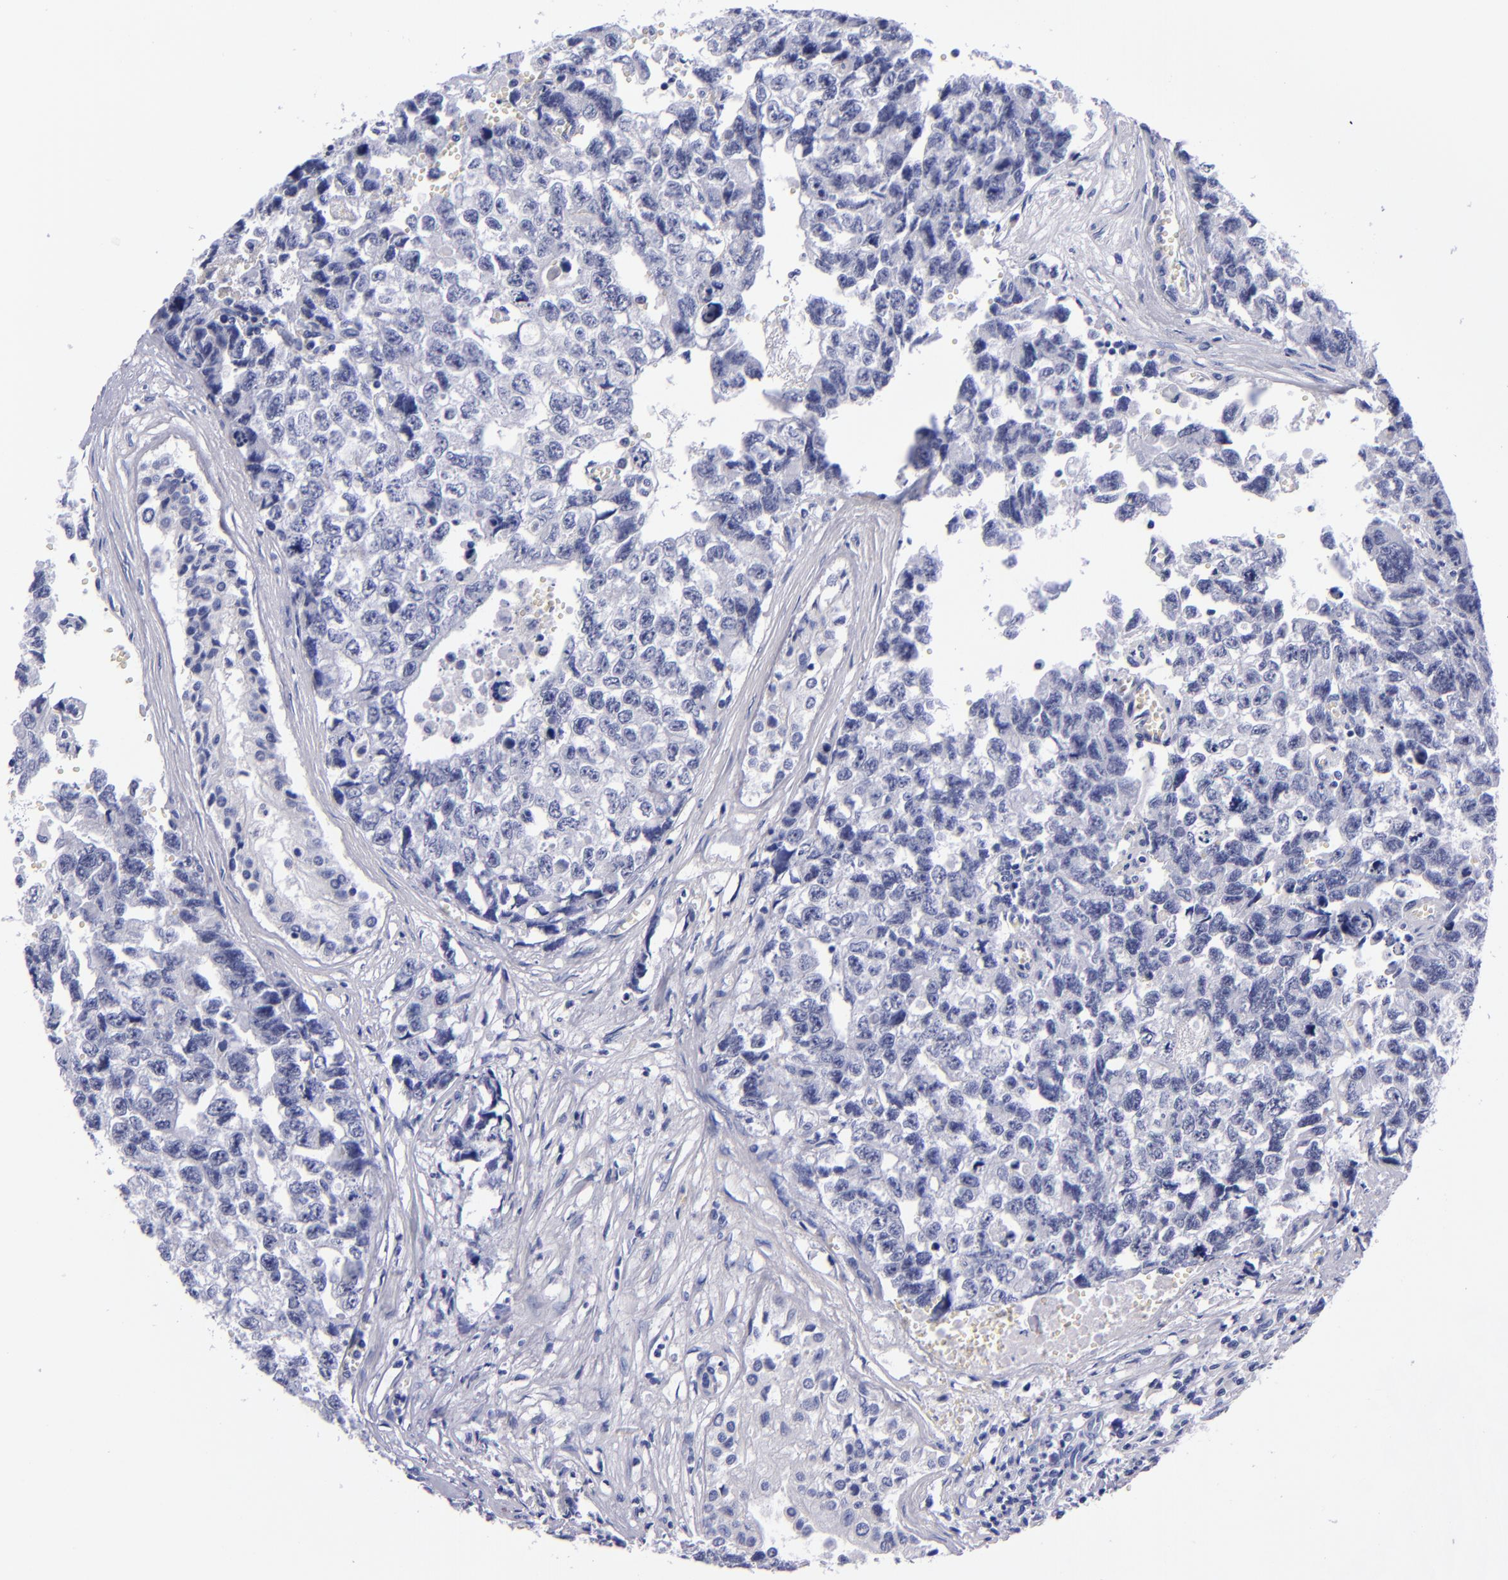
{"staining": {"intensity": "negative", "quantity": "none", "location": "none"}, "tissue": "testis cancer", "cell_type": "Tumor cells", "image_type": "cancer", "snomed": [{"axis": "morphology", "description": "Carcinoma, Embryonal, NOS"}, {"axis": "topography", "description": "Testis"}], "caption": "Tumor cells are negative for protein expression in human testis cancer (embryonal carcinoma).", "gene": "MCM7", "patient": {"sex": "male", "age": 31}}